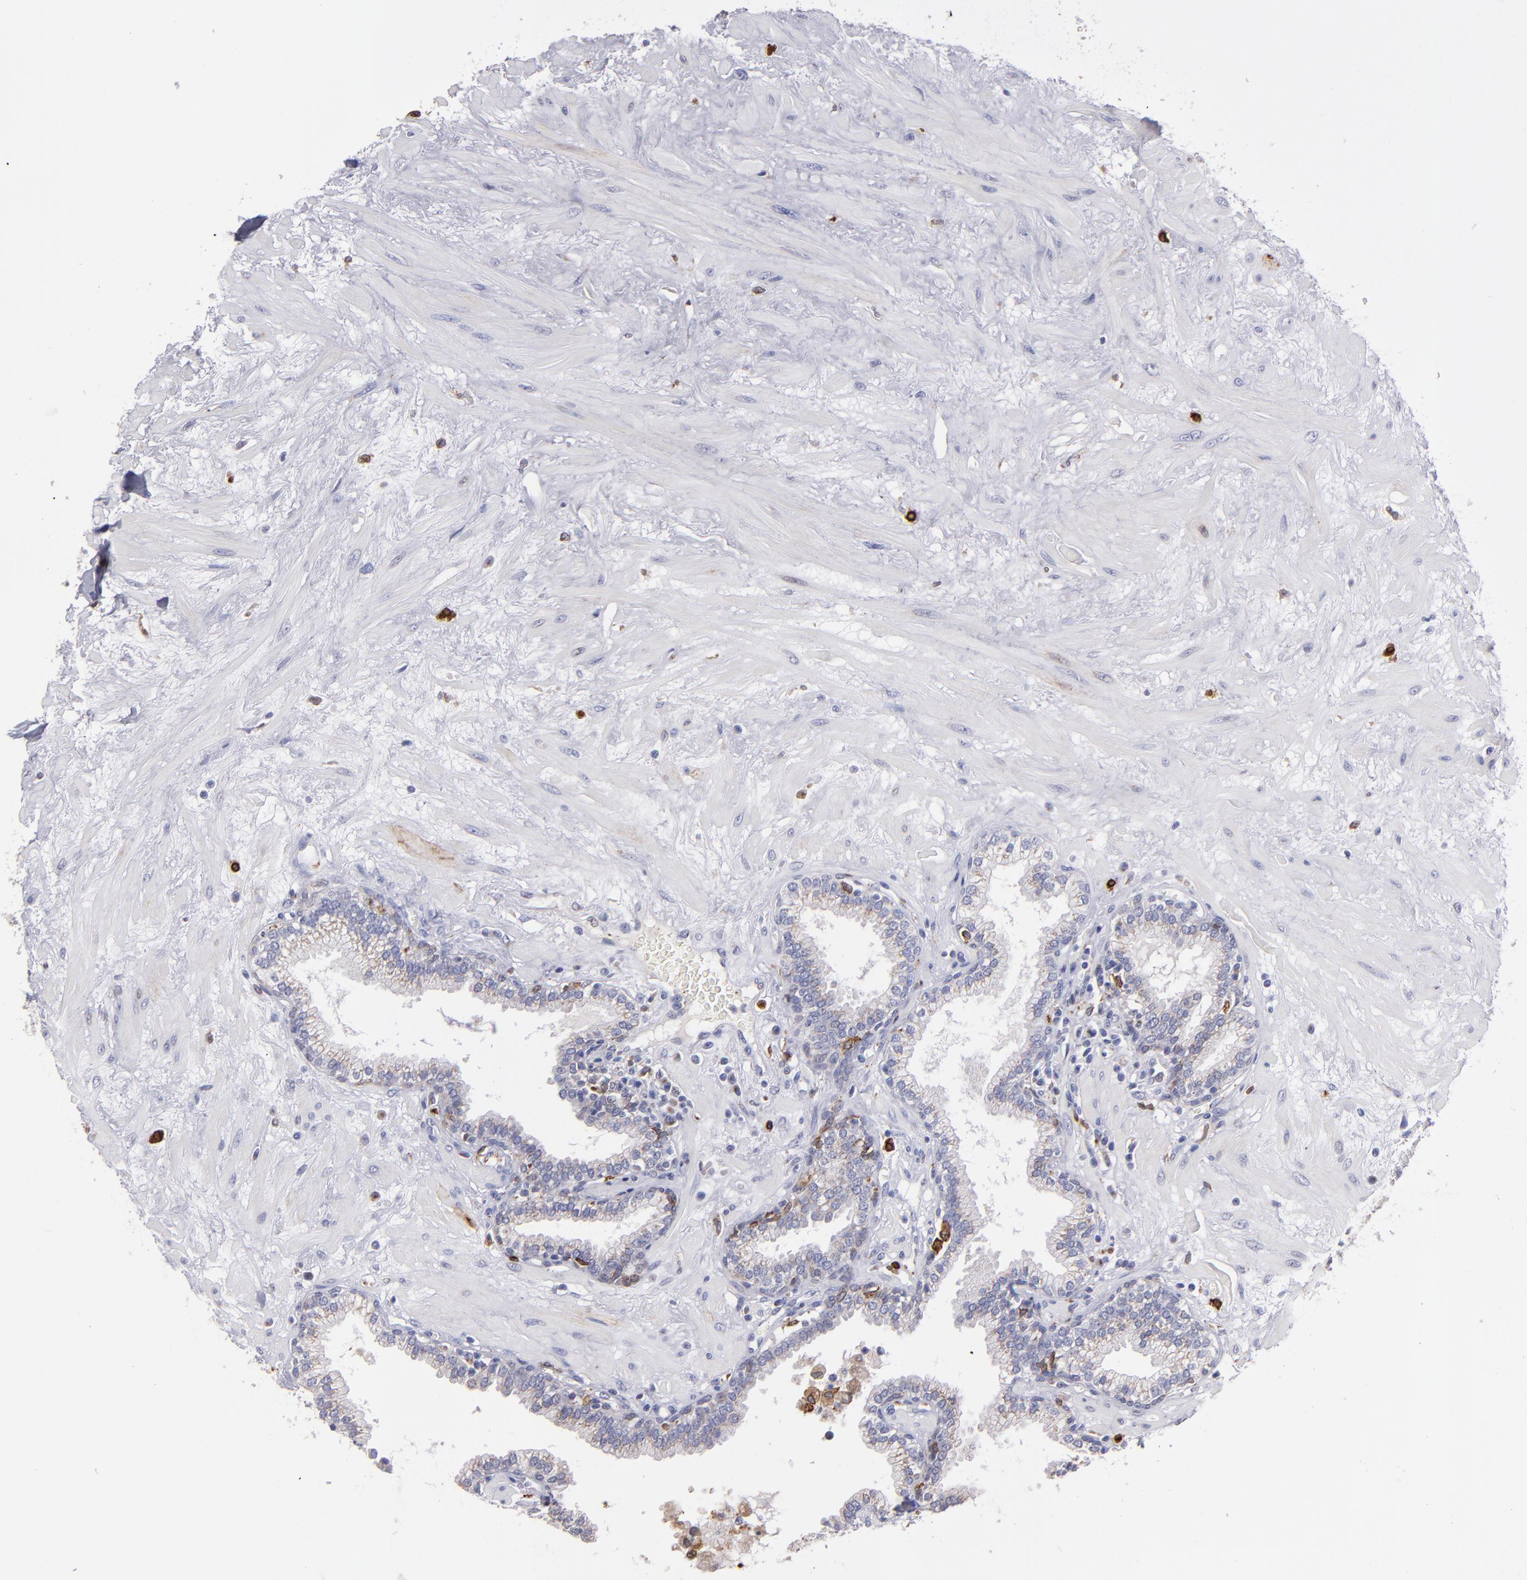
{"staining": {"intensity": "weak", "quantity": "<25%", "location": "cytoplasmic/membranous"}, "tissue": "prostate", "cell_type": "Glandular cells", "image_type": "normal", "snomed": [{"axis": "morphology", "description": "Normal tissue, NOS"}, {"axis": "topography", "description": "Prostate"}], "caption": "Immunohistochemical staining of unremarkable human prostate reveals no significant expression in glandular cells. The staining was performed using DAB (3,3'-diaminobenzidine) to visualize the protein expression in brown, while the nuclei were stained in blue with hematoxylin (Magnification: 20x).", "gene": "PTGS1", "patient": {"sex": "male", "age": 64}}